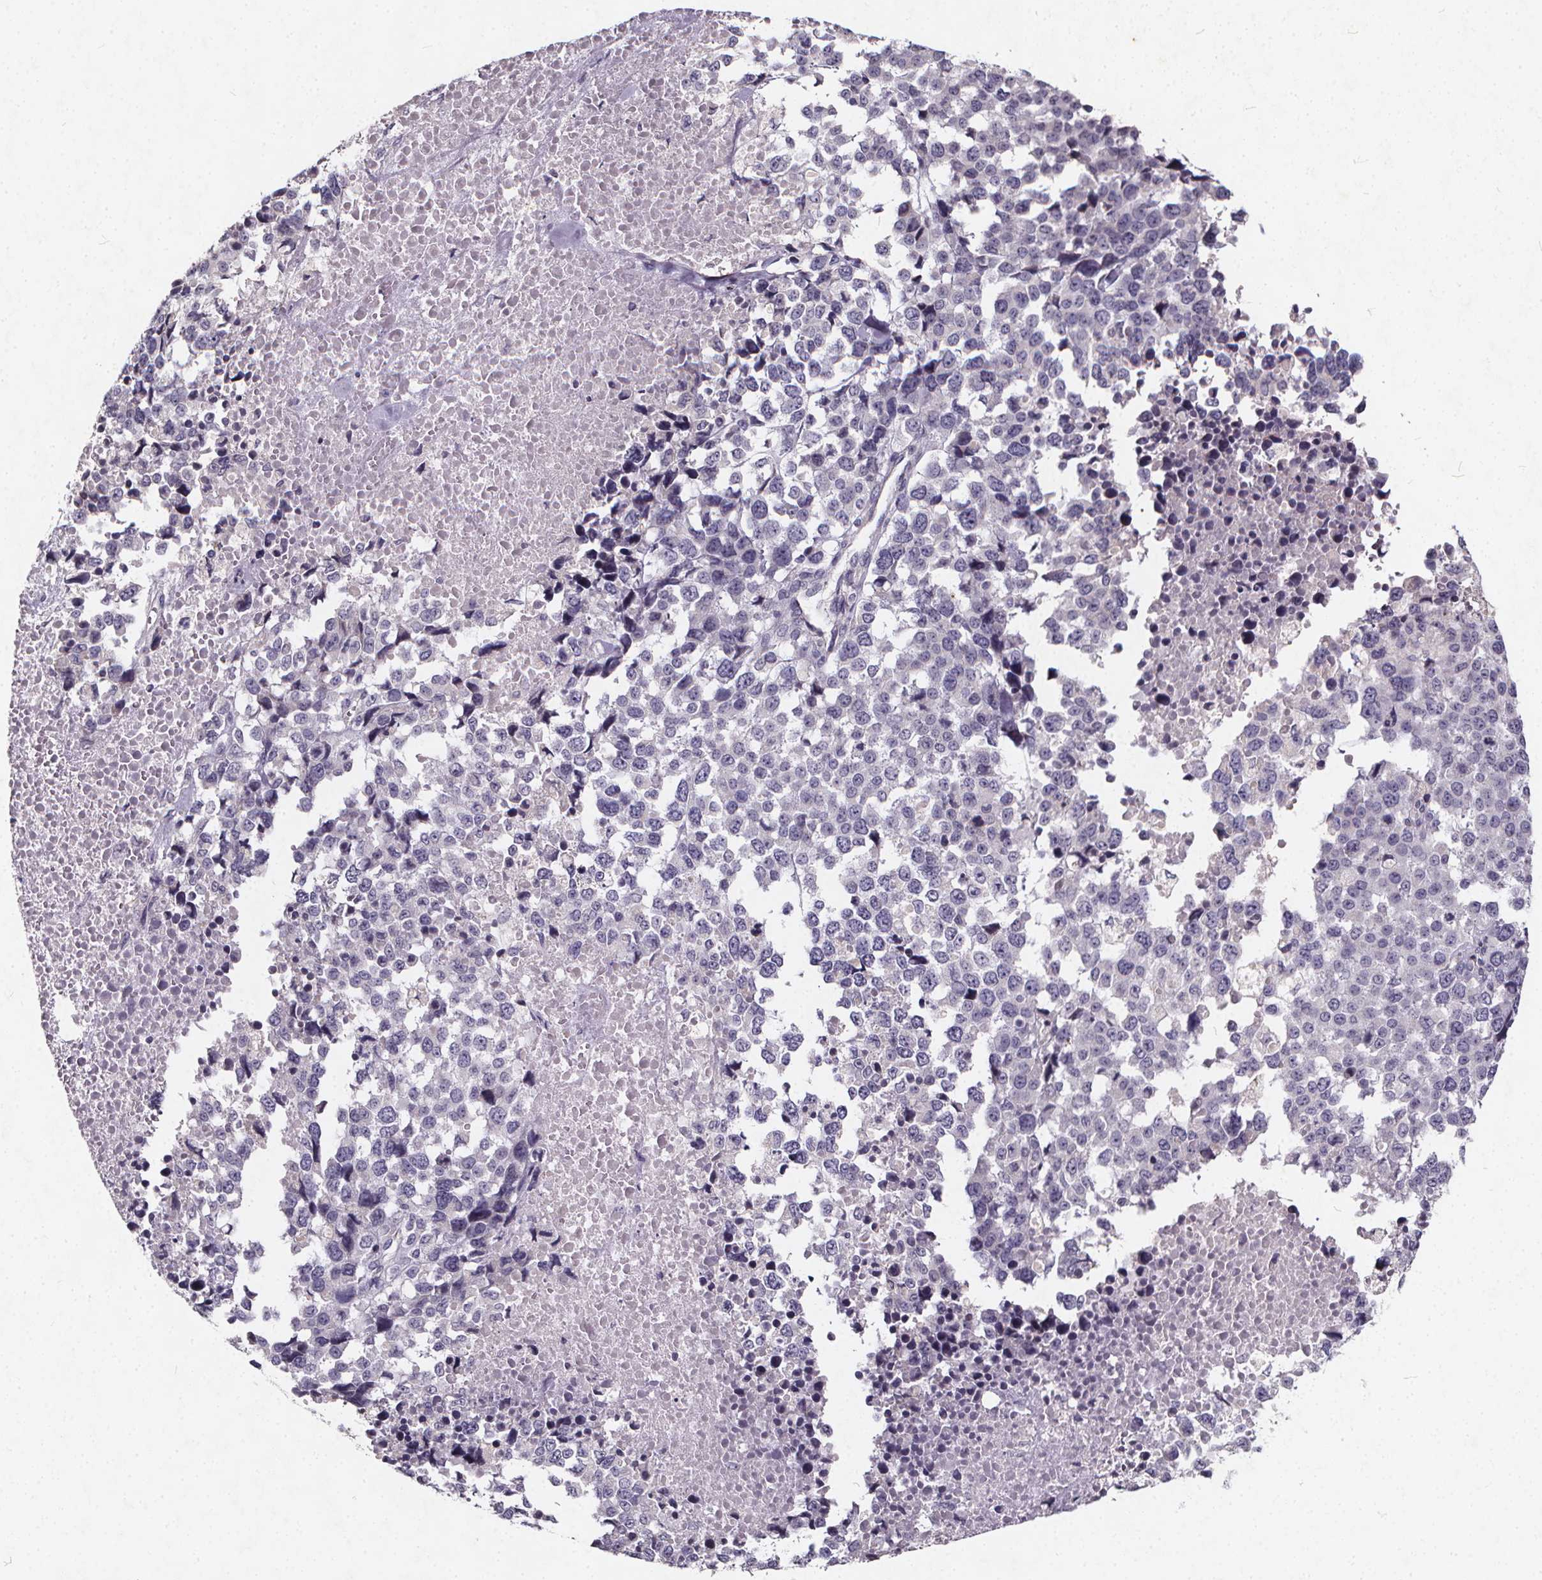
{"staining": {"intensity": "negative", "quantity": "none", "location": "none"}, "tissue": "melanoma", "cell_type": "Tumor cells", "image_type": "cancer", "snomed": [{"axis": "morphology", "description": "Malignant melanoma, Metastatic site"}, {"axis": "topography", "description": "Skin"}], "caption": "Malignant melanoma (metastatic site) stained for a protein using immunohistochemistry shows no positivity tumor cells.", "gene": "TSPAN14", "patient": {"sex": "male", "age": 84}}